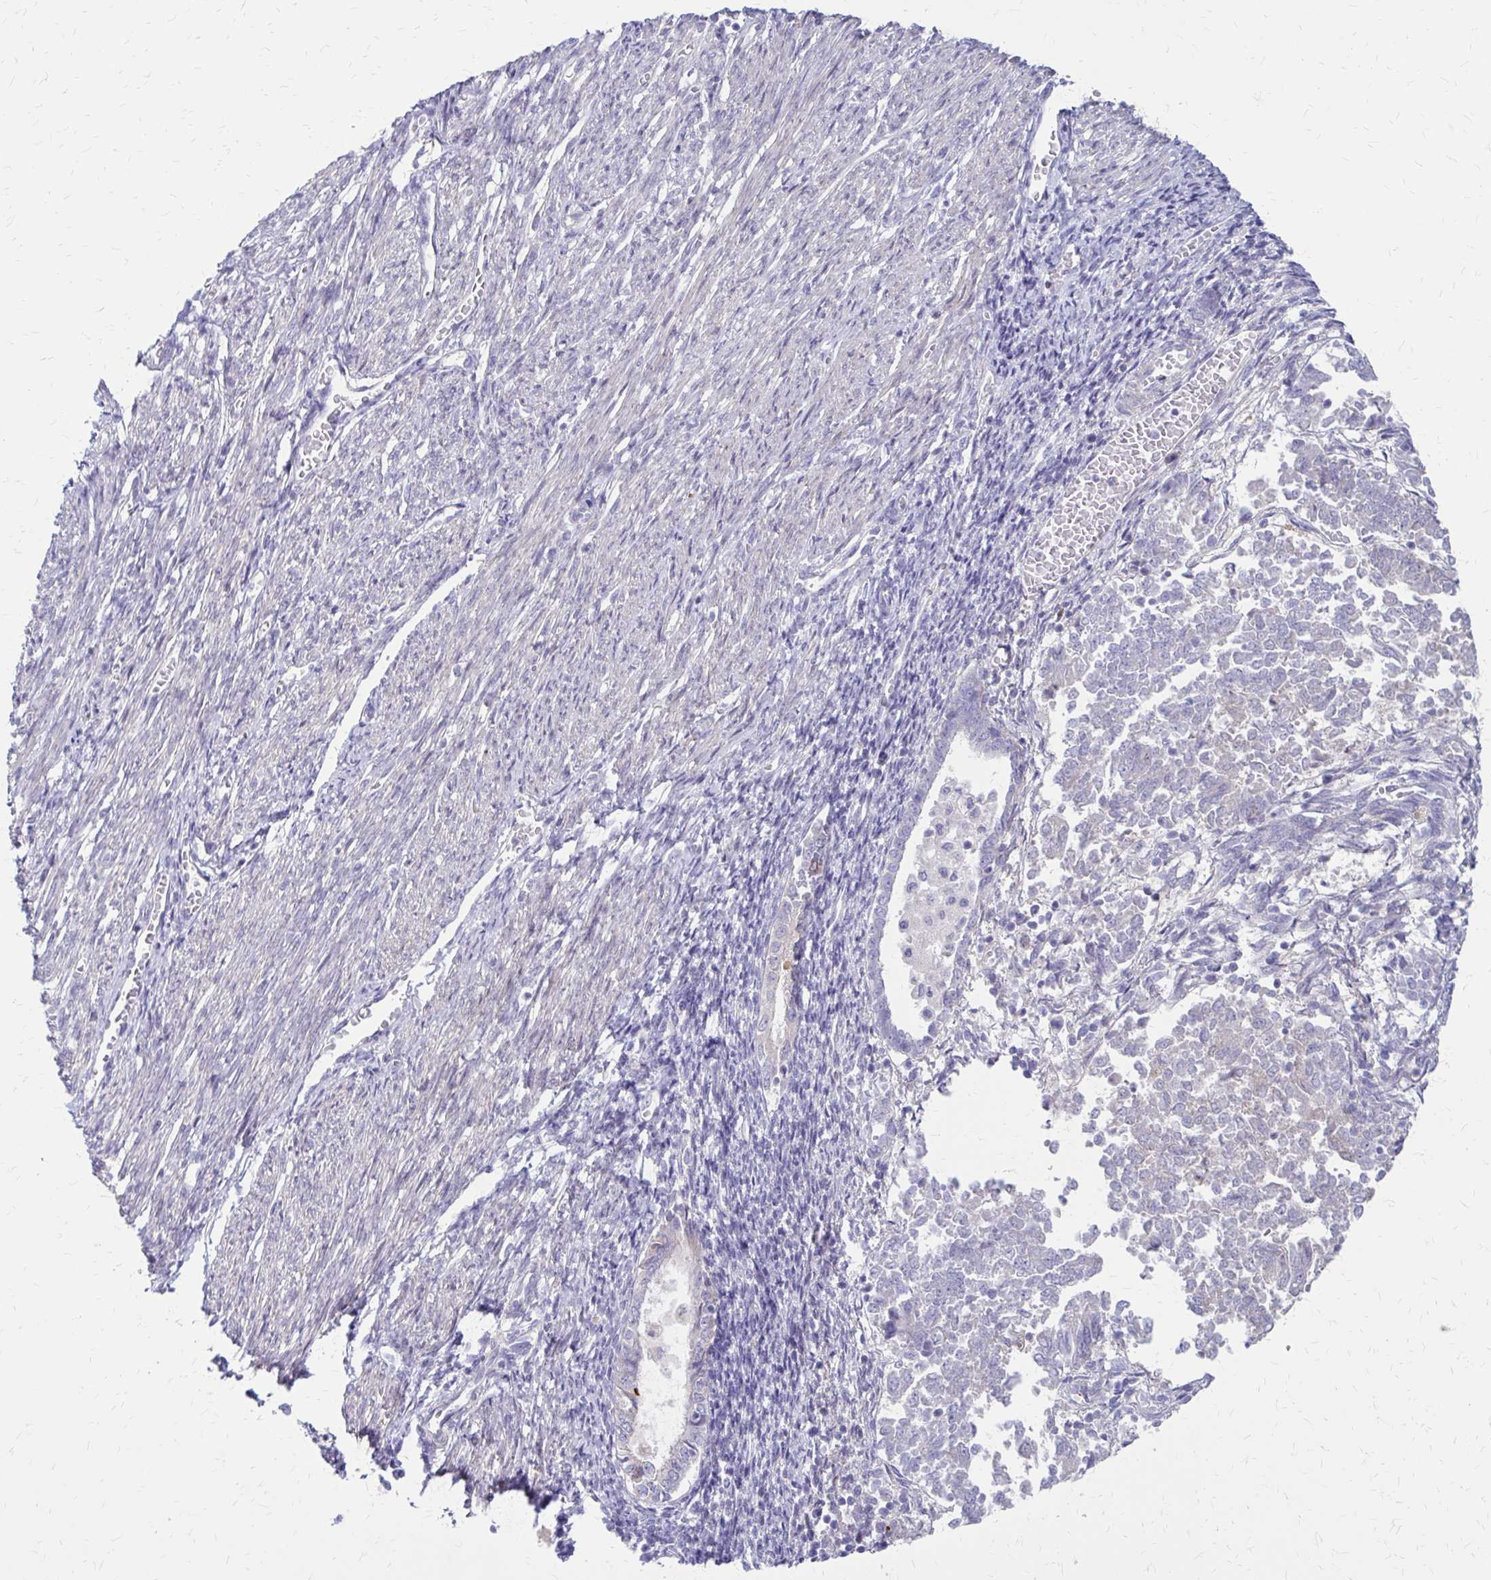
{"staining": {"intensity": "negative", "quantity": "none", "location": "none"}, "tissue": "endometrial cancer", "cell_type": "Tumor cells", "image_type": "cancer", "snomed": [{"axis": "morphology", "description": "Adenocarcinoma, NOS"}, {"axis": "topography", "description": "Endometrium"}], "caption": "There is no significant expression in tumor cells of adenocarcinoma (endometrial).", "gene": "GLYATL2", "patient": {"sex": "female", "age": 65}}